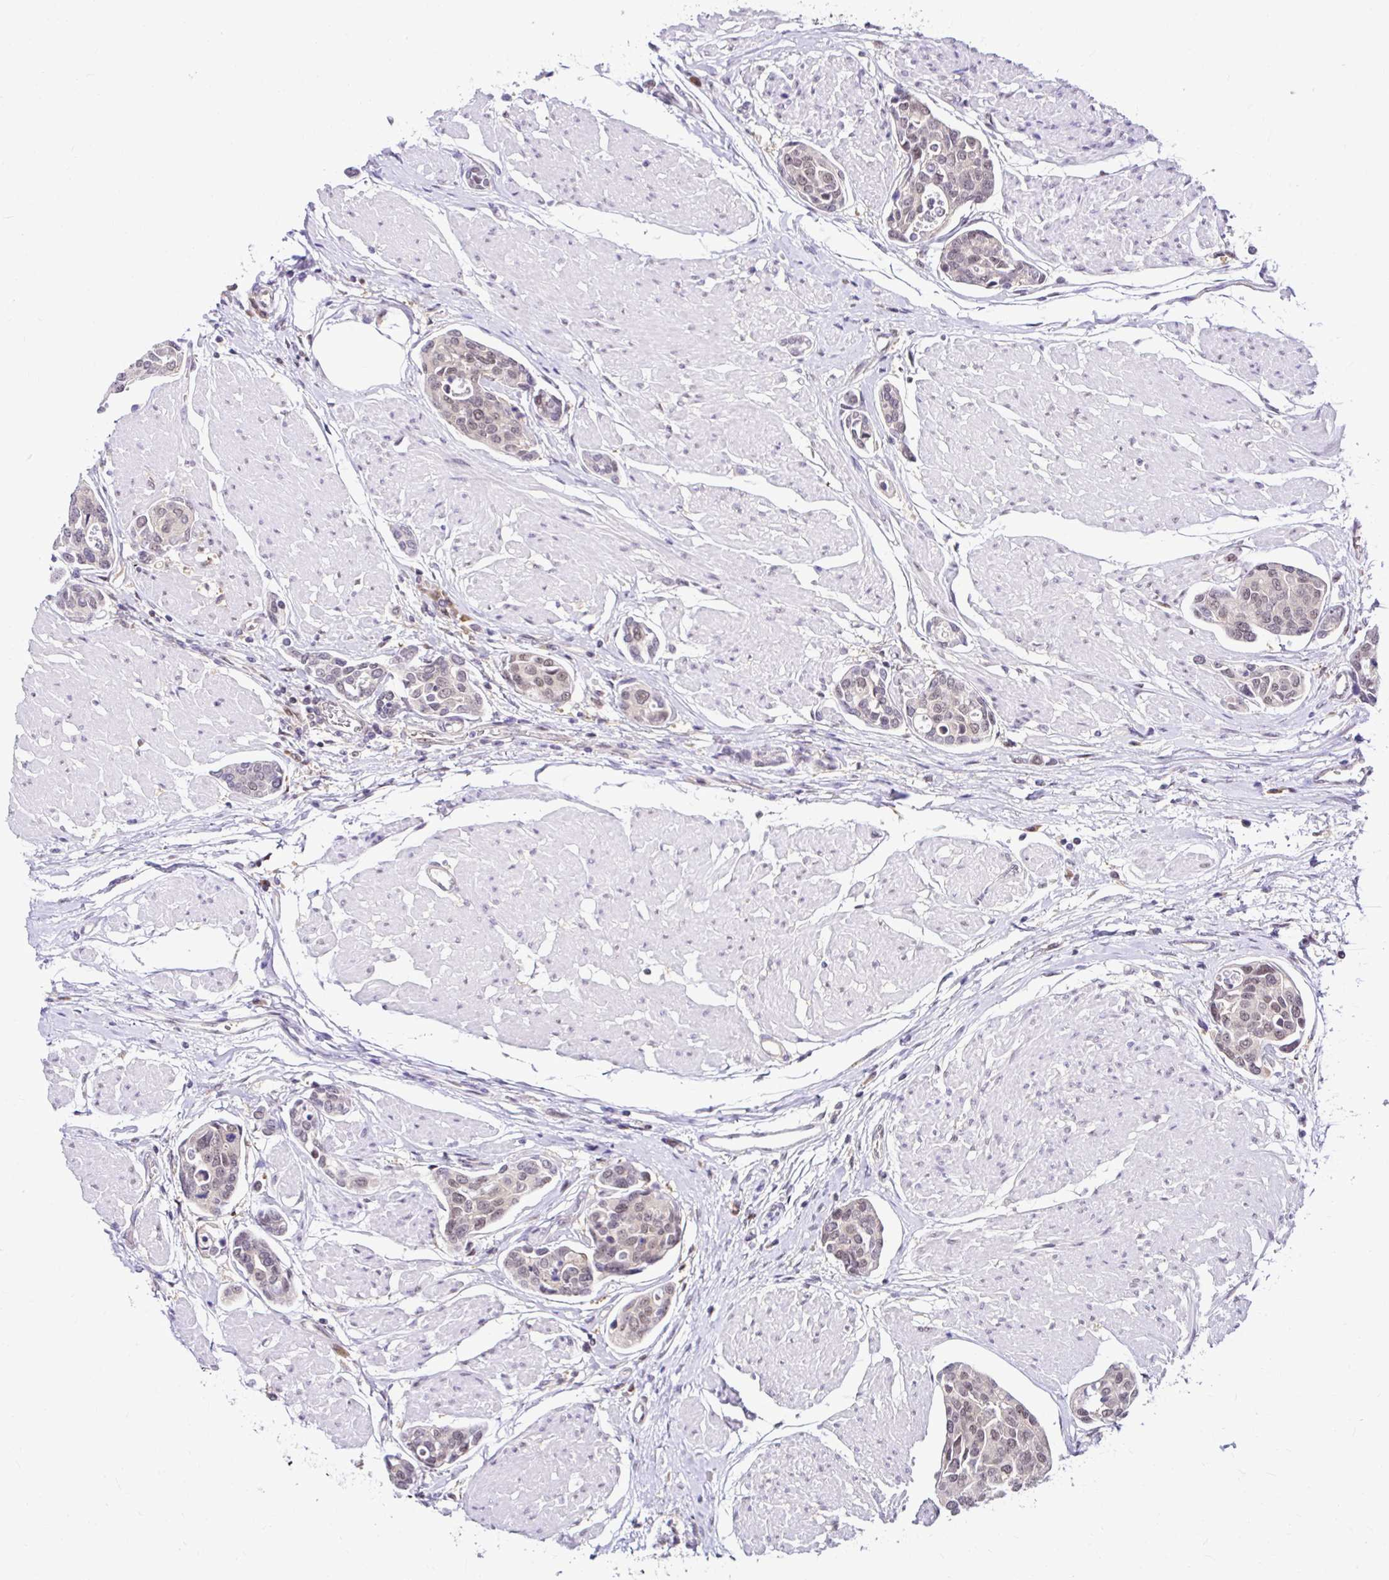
{"staining": {"intensity": "weak", "quantity": "25%-75%", "location": "nuclear"}, "tissue": "urothelial cancer", "cell_type": "Tumor cells", "image_type": "cancer", "snomed": [{"axis": "morphology", "description": "Urothelial carcinoma, High grade"}, {"axis": "topography", "description": "Urinary bladder"}], "caption": "Urothelial cancer tissue displays weak nuclear positivity in about 25%-75% of tumor cells", "gene": "PSMD3", "patient": {"sex": "male", "age": 78}}